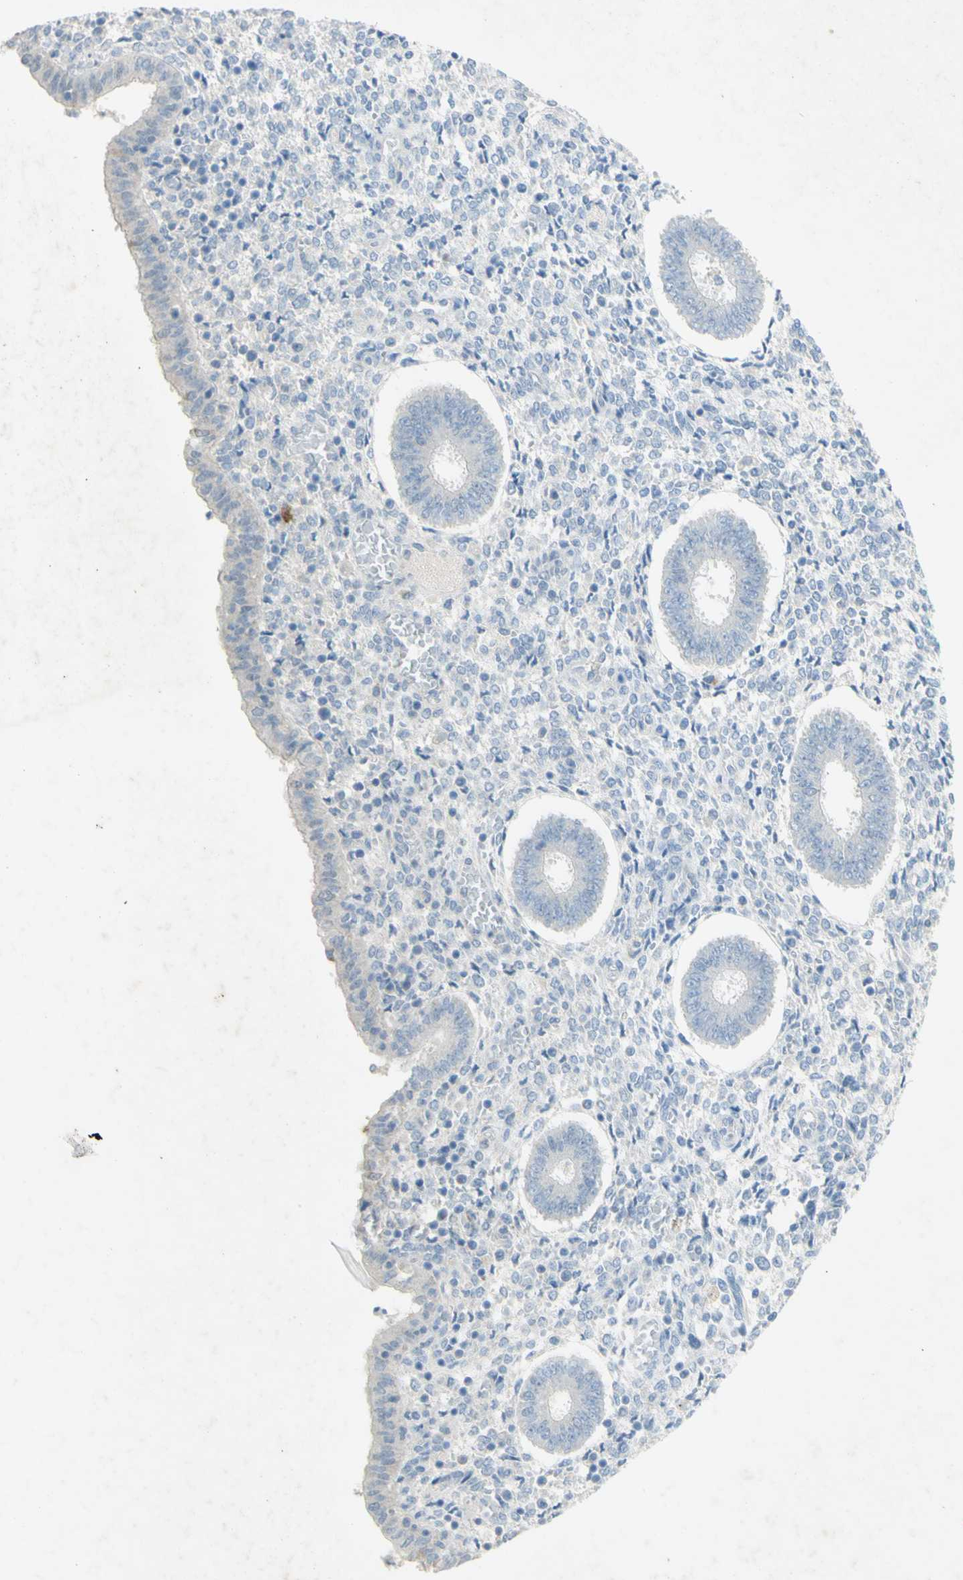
{"staining": {"intensity": "negative", "quantity": "none", "location": "none"}, "tissue": "endometrium", "cell_type": "Cells in endometrial stroma", "image_type": "normal", "snomed": [{"axis": "morphology", "description": "Normal tissue, NOS"}, {"axis": "topography", "description": "Endometrium"}], "caption": "The micrograph exhibits no staining of cells in endometrial stroma in unremarkable endometrium. (Immunohistochemistry (ihc), brightfield microscopy, high magnification).", "gene": "GDF15", "patient": {"sex": "female", "age": 35}}